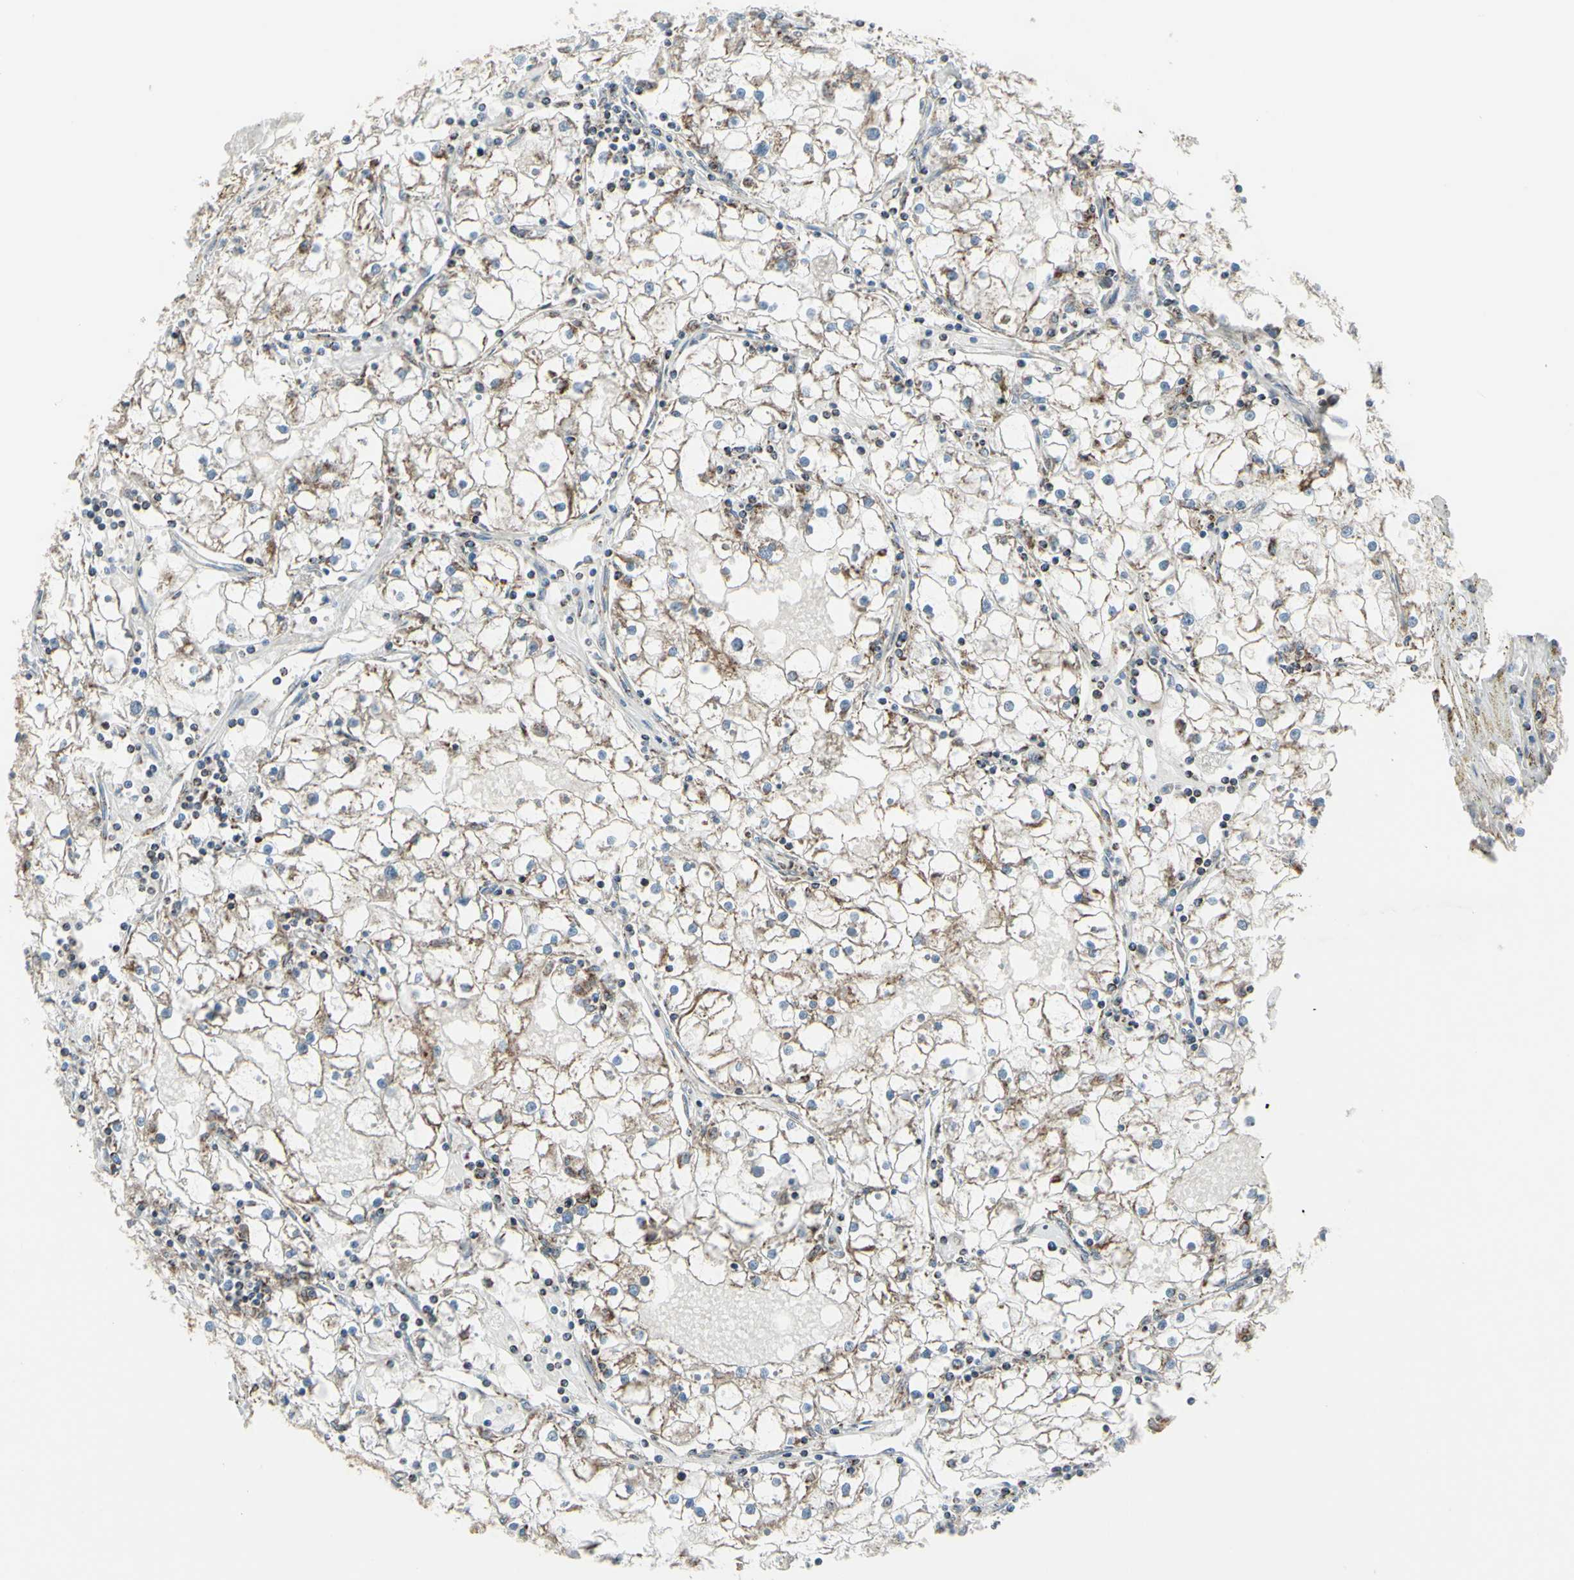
{"staining": {"intensity": "weak", "quantity": "<25%", "location": "cytoplasmic/membranous"}, "tissue": "renal cancer", "cell_type": "Tumor cells", "image_type": "cancer", "snomed": [{"axis": "morphology", "description": "Adenocarcinoma, NOS"}, {"axis": "topography", "description": "Kidney"}], "caption": "This is an IHC micrograph of renal cancer (adenocarcinoma). There is no expression in tumor cells.", "gene": "FAM171B", "patient": {"sex": "male", "age": 56}}